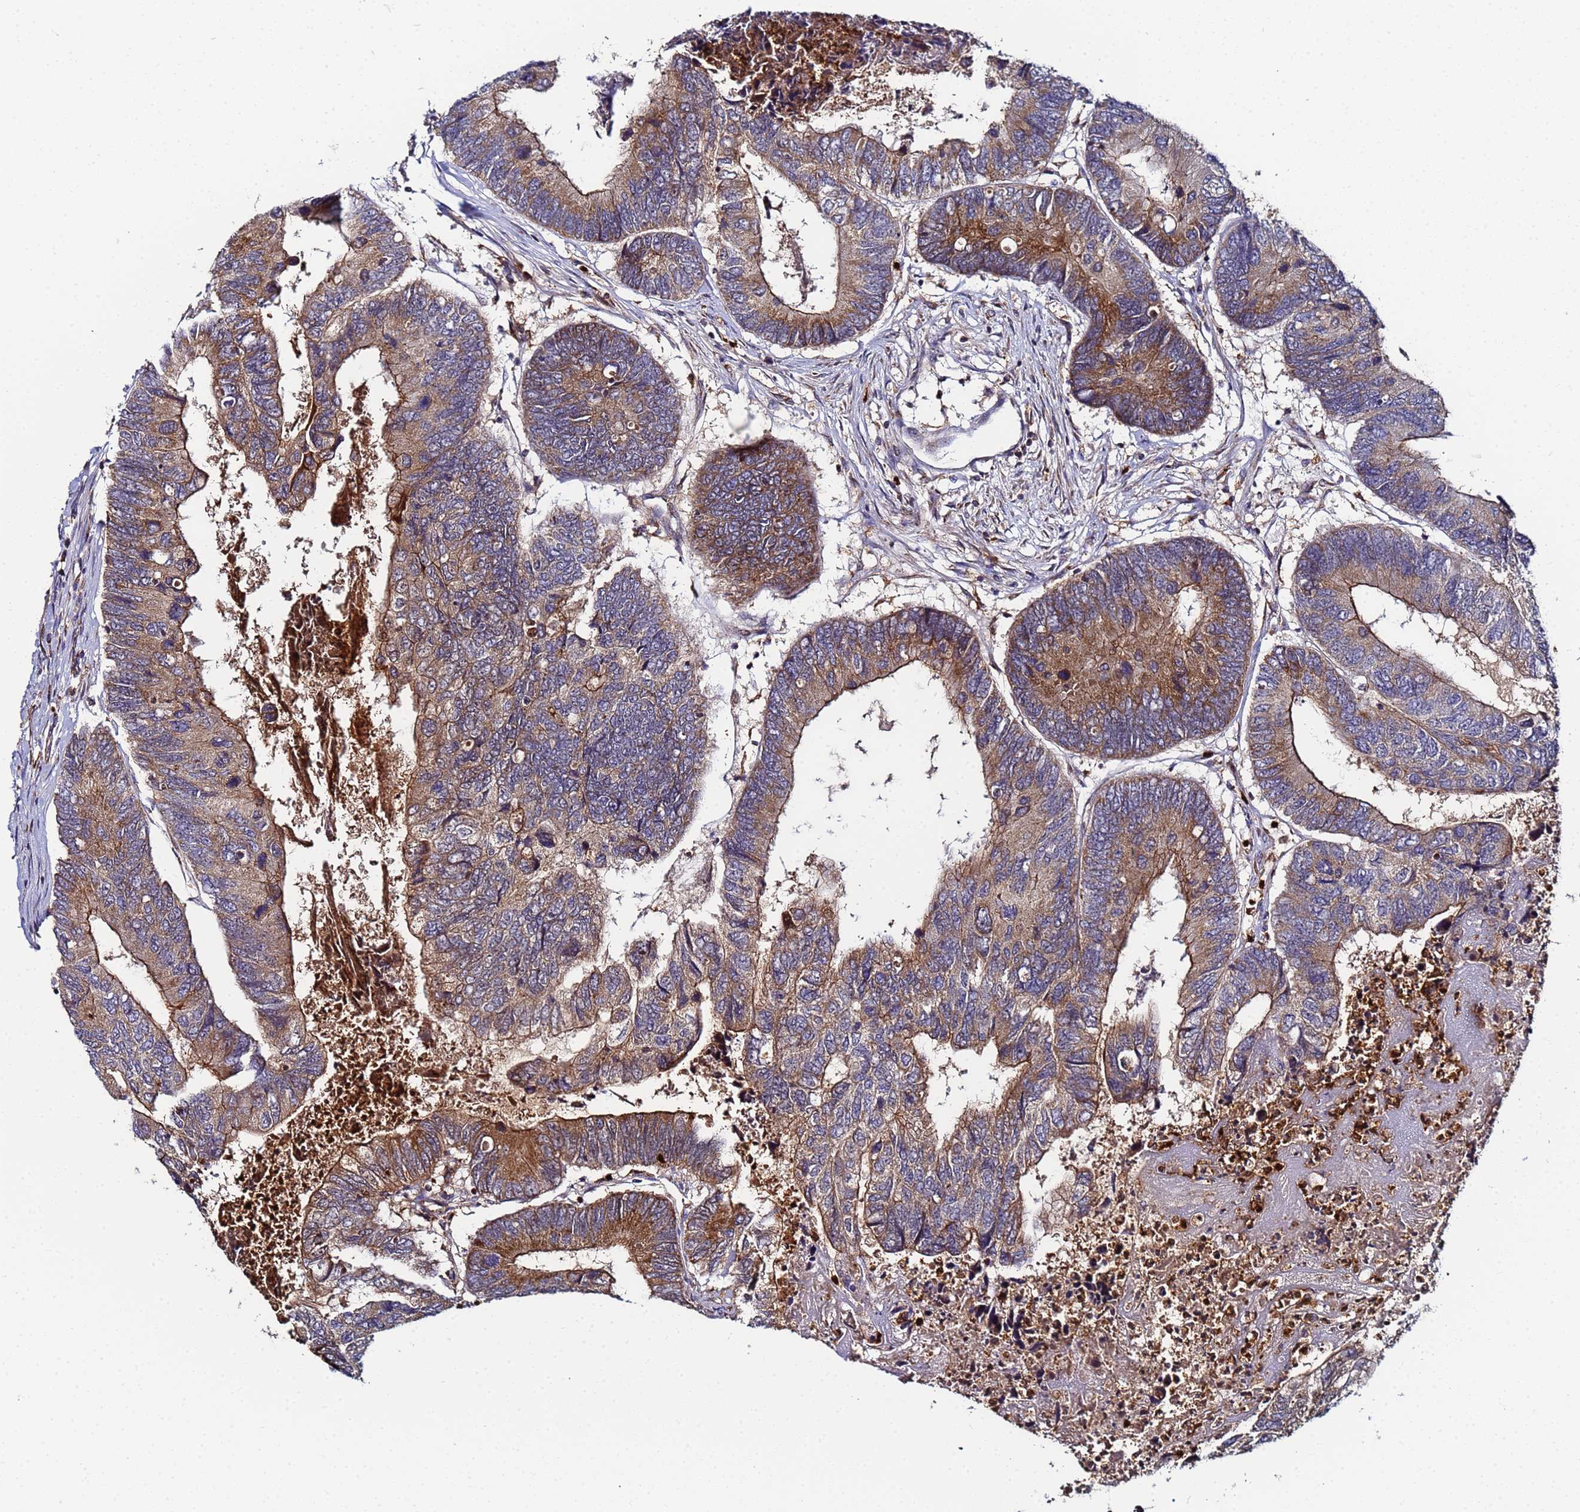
{"staining": {"intensity": "moderate", "quantity": ">75%", "location": "cytoplasmic/membranous"}, "tissue": "colorectal cancer", "cell_type": "Tumor cells", "image_type": "cancer", "snomed": [{"axis": "morphology", "description": "Adenocarcinoma, NOS"}, {"axis": "topography", "description": "Colon"}], "caption": "Colorectal cancer stained with a protein marker reveals moderate staining in tumor cells.", "gene": "CCDC127", "patient": {"sex": "female", "age": 67}}